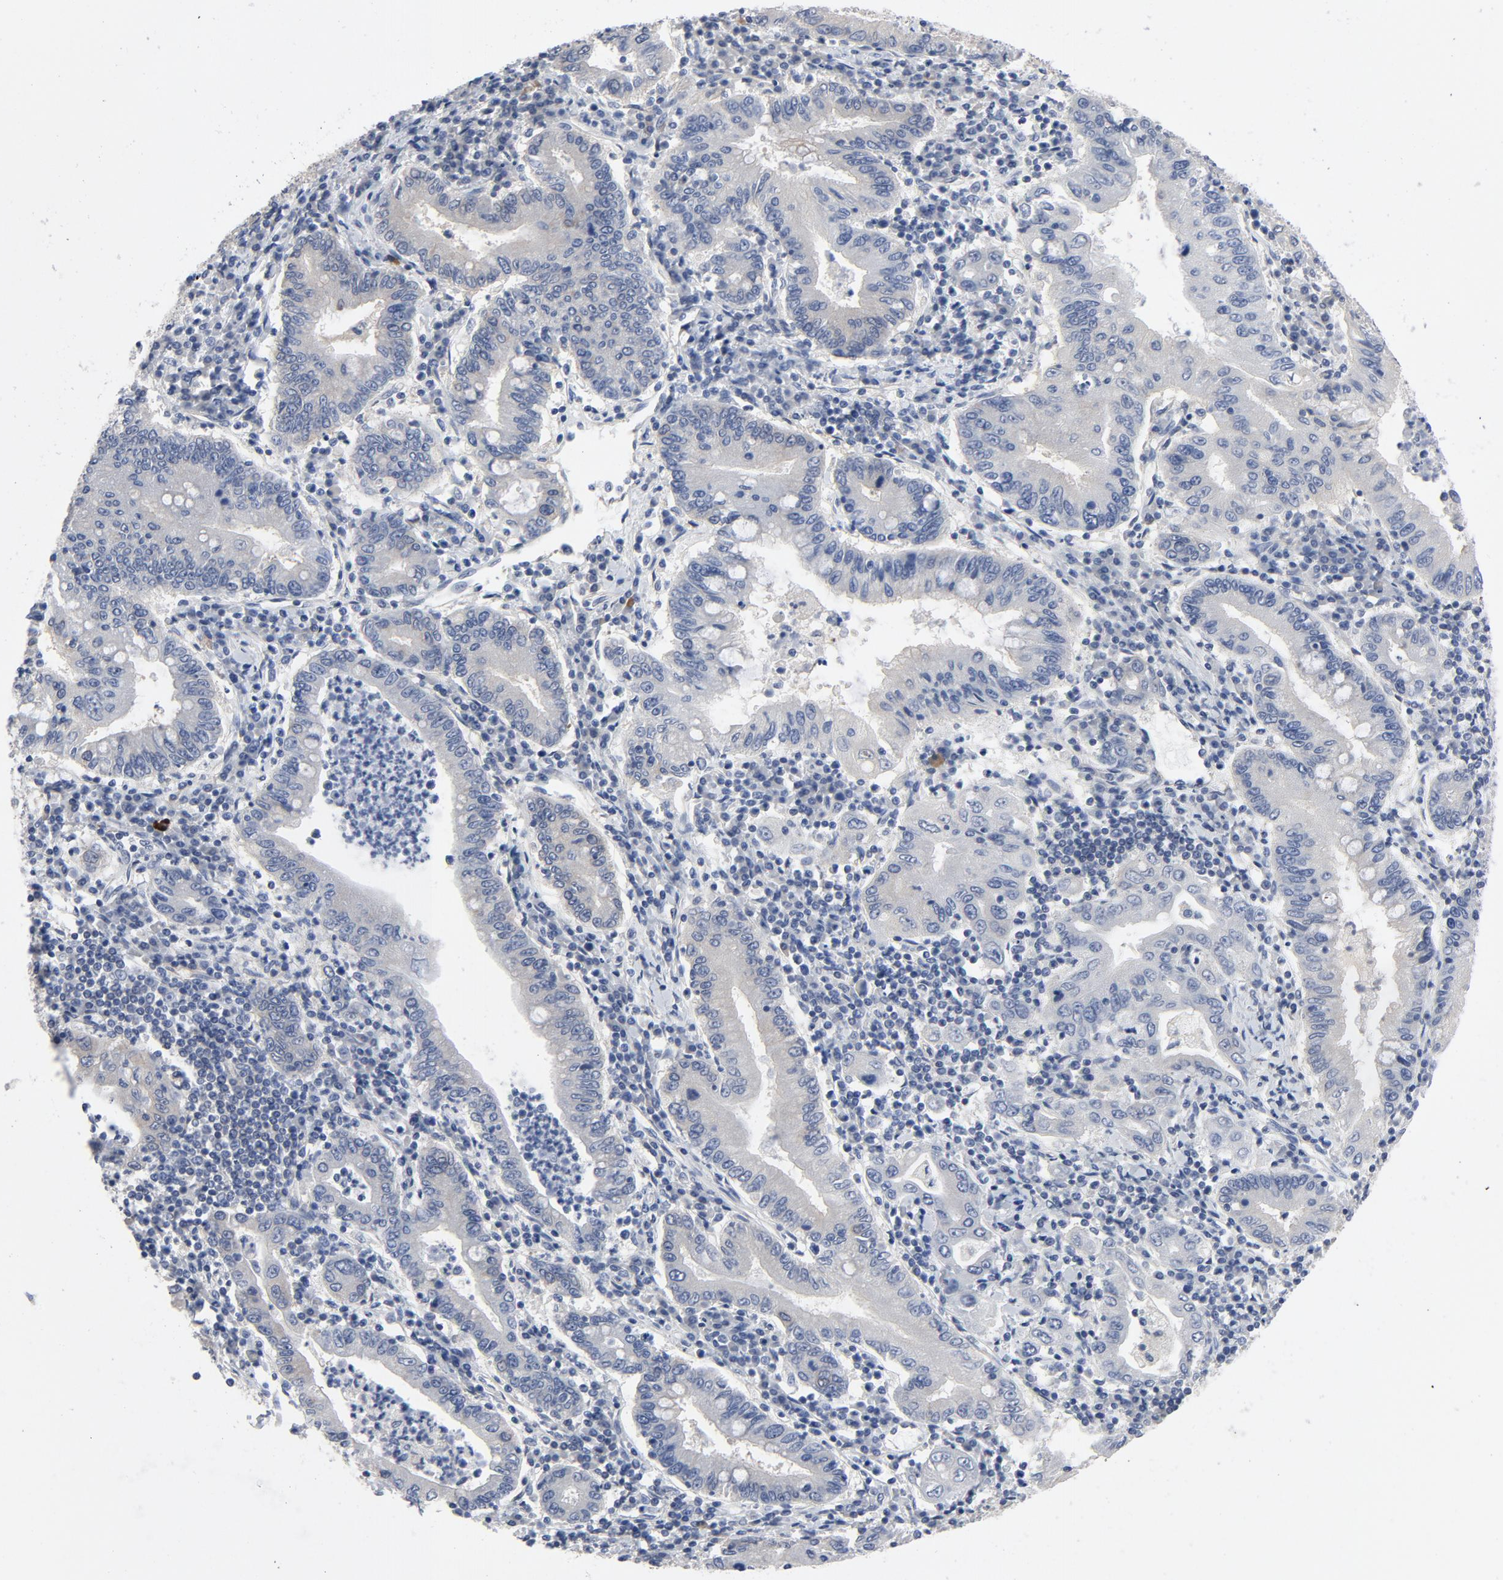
{"staining": {"intensity": "negative", "quantity": "none", "location": "none"}, "tissue": "stomach cancer", "cell_type": "Tumor cells", "image_type": "cancer", "snomed": [{"axis": "morphology", "description": "Normal tissue, NOS"}, {"axis": "morphology", "description": "Adenocarcinoma, NOS"}, {"axis": "topography", "description": "Esophagus"}, {"axis": "topography", "description": "Stomach, upper"}, {"axis": "topography", "description": "Peripheral nerve tissue"}], "caption": "Photomicrograph shows no protein staining in tumor cells of stomach cancer (adenocarcinoma) tissue.", "gene": "DYNLT3", "patient": {"sex": "male", "age": 62}}